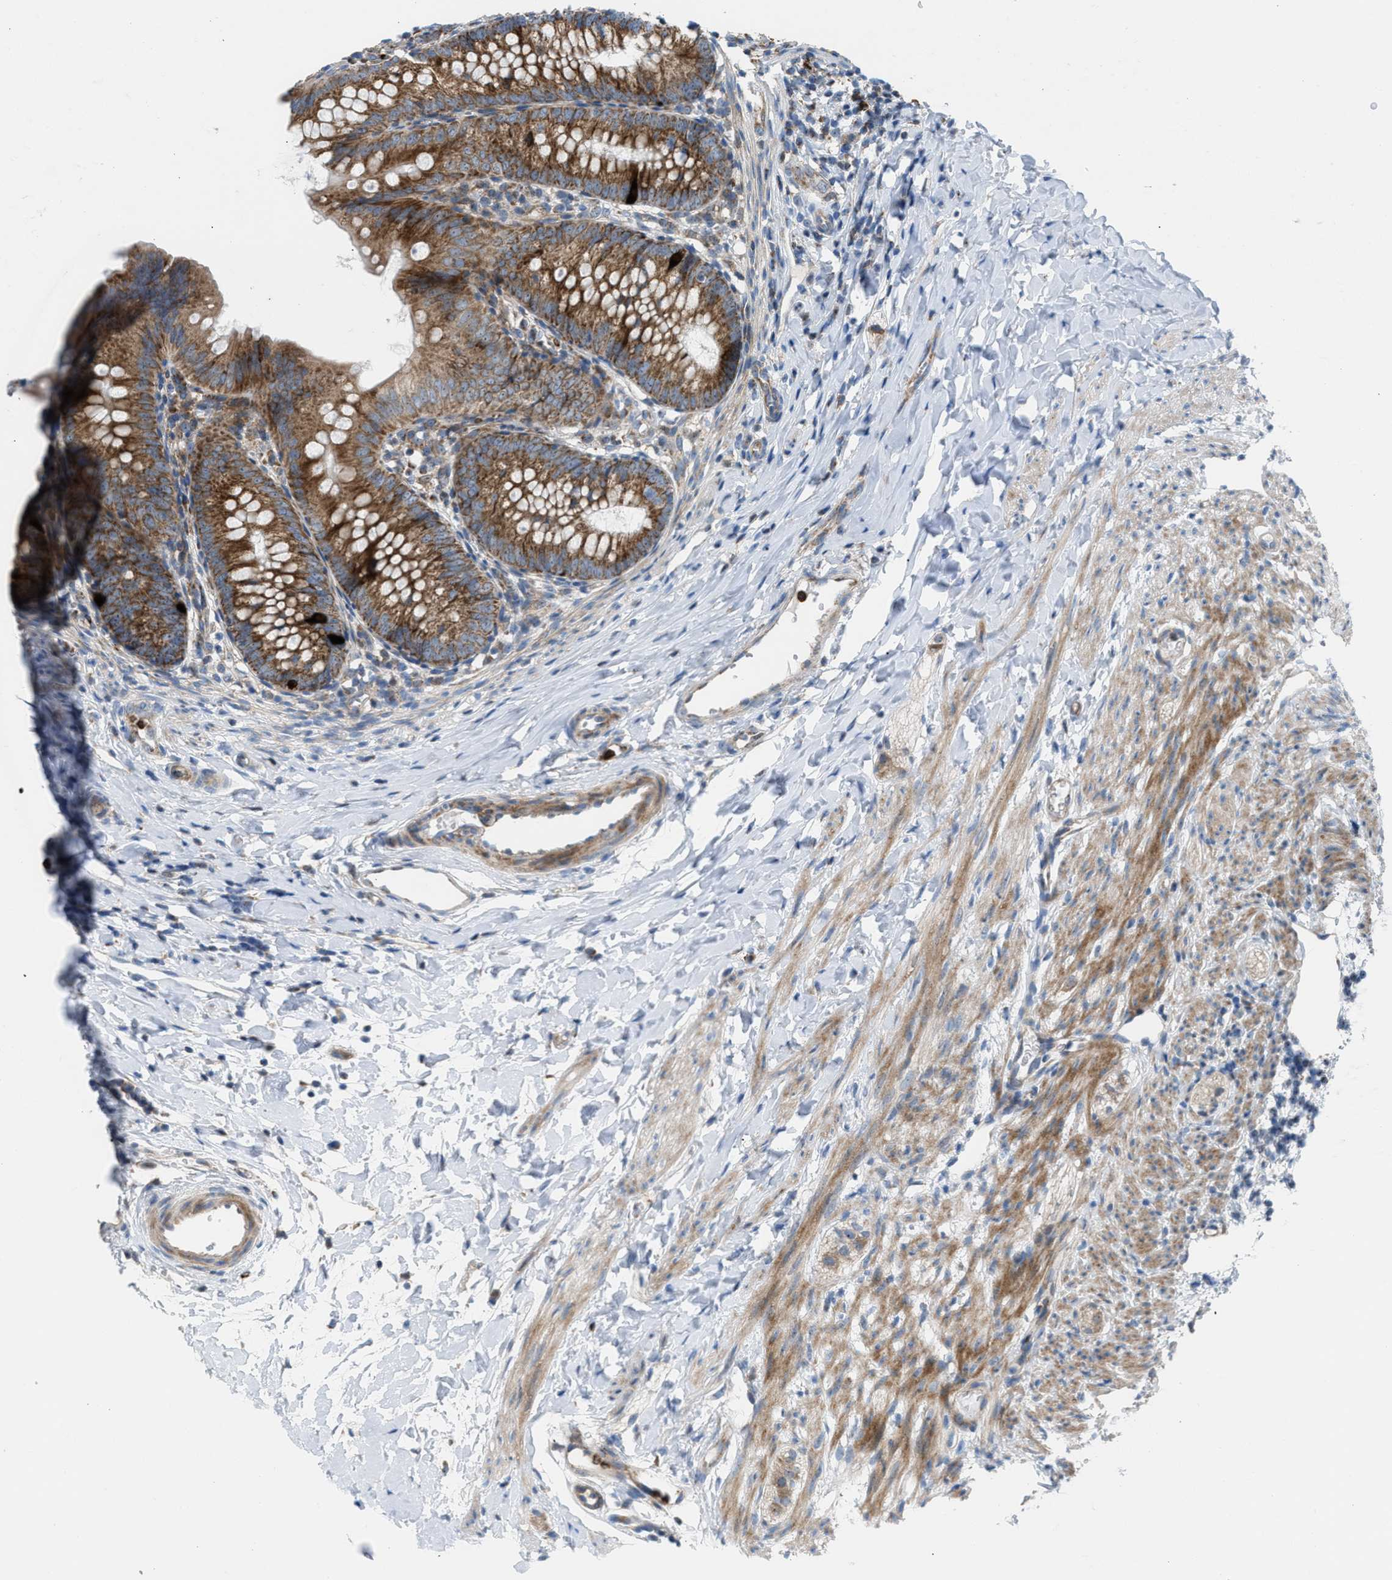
{"staining": {"intensity": "moderate", "quantity": ">75%", "location": "cytoplasmic/membranous"}, "tissue": "appendix", "cell_type": "Glandular cells", "image_type": "normal", "snomed": [{"axis": "morphology", "description": "Normal tissue, NOS"}, {"axis": "topography", "description": "Appendix"}], "caption": "Appendix stained with DAB immunohistochemistry (IHC) shows medium levels of moderate cytoplasmic/membranous positivity in about >75% of glandular cells. The staining was performed using DAB (3,3'-diaminobenzidine) to visualize the protein expression in brown, while the nuclei were stained in blue with hematoxylin (Magnification: 20x).", "gene": "TPH1", "patient": {"sex": "male", "age": 1}}